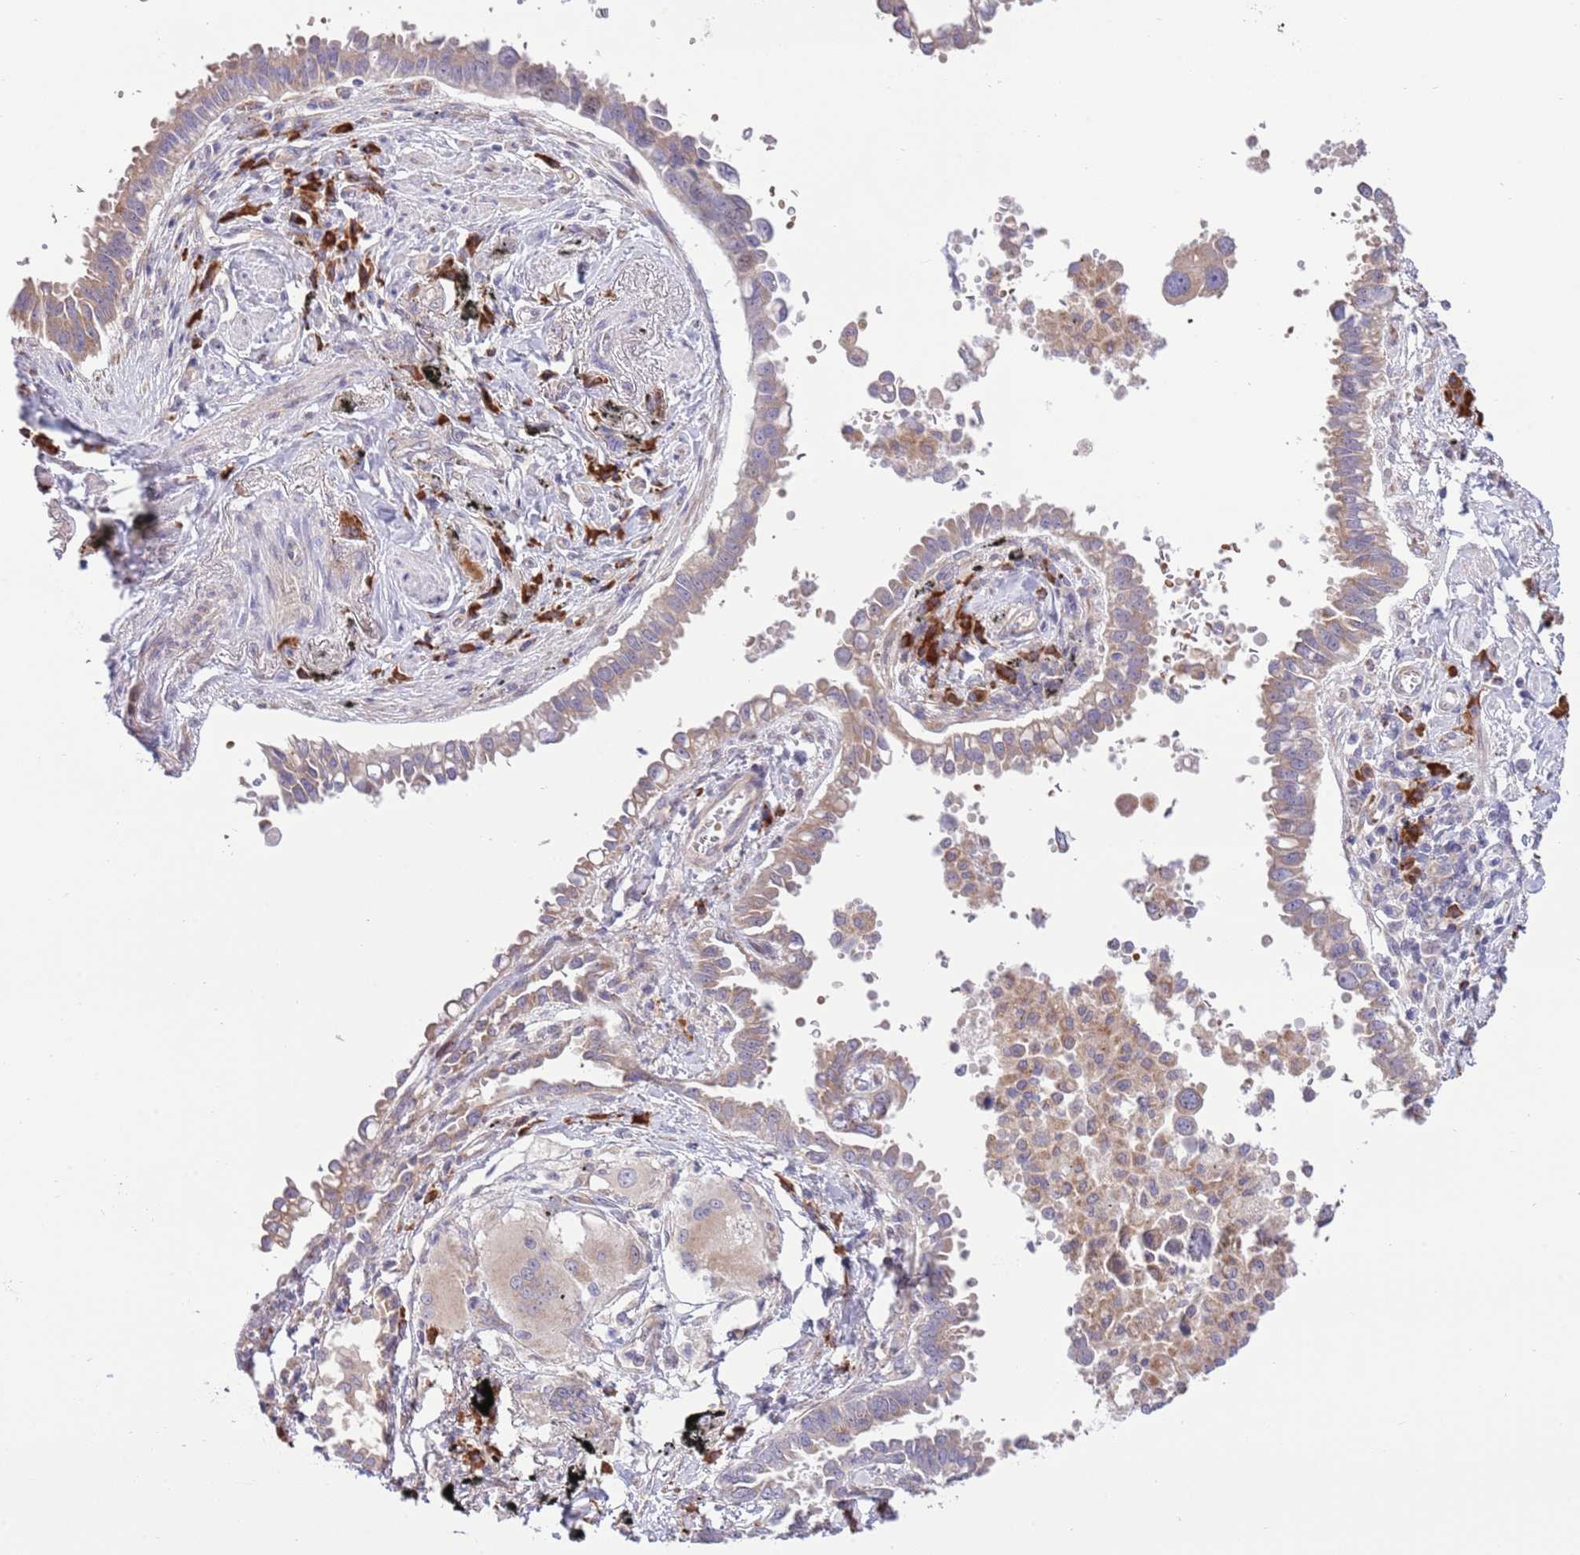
{"staining": {"intensity": "weak", "quantity": ">75%", "location": "cytoplasmic/membranous"}, "tissue": "lung cancer", "cell_type": "Tumor cells", "image_type": "cancer", "snomed": [{"axis": "morphology", "description": "Adenocarcinoma, NOS"}, {"axis": "topography", "description": "Lung"}], "caption": "Immunohistochemical staining of lung cancer exhibits low levels of weak cytoplasmic/membranous staining in about >75% of tumor cells.", "gene": "DAND5", "patient": {"sex": "male", "age": 67}}